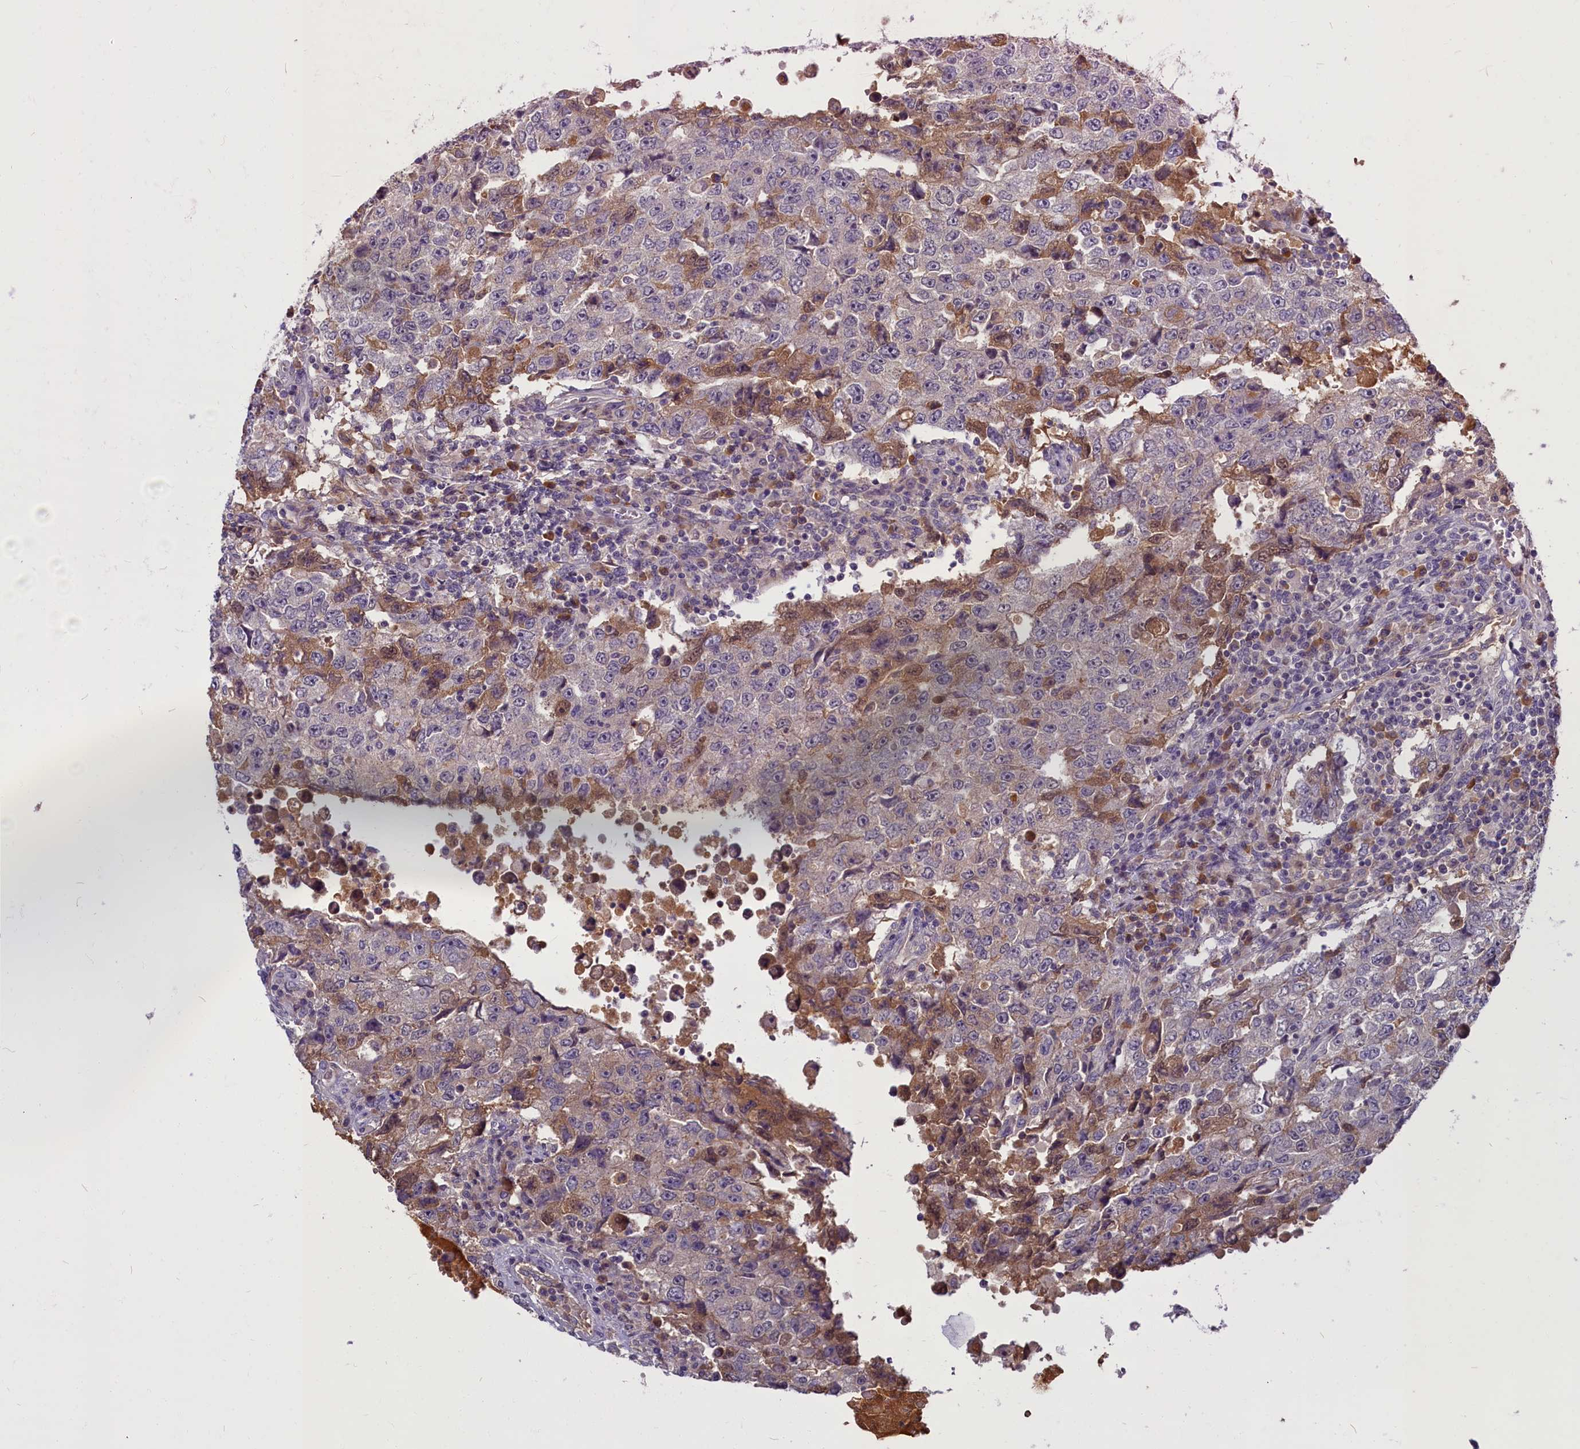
{"staining": {"intensity": "moderate", "quantity": "<25%", "location": "cytoplasmic/membranous"}, "tissue": "testis cancer", "cell_type": "Tumor cells", "image_type": "cancer", "snomed": [{"axis": "morphology", "description": "Carcinoma, Embryonal, NOS"}, {"axis": "topography", "description": "Testis"}], "caption": "Human testis cancer stained with a protein marker exhibits moderate staining in tumor cells.", "gene": "SV2C", "patient": {"sex": "male", "age": 26}}